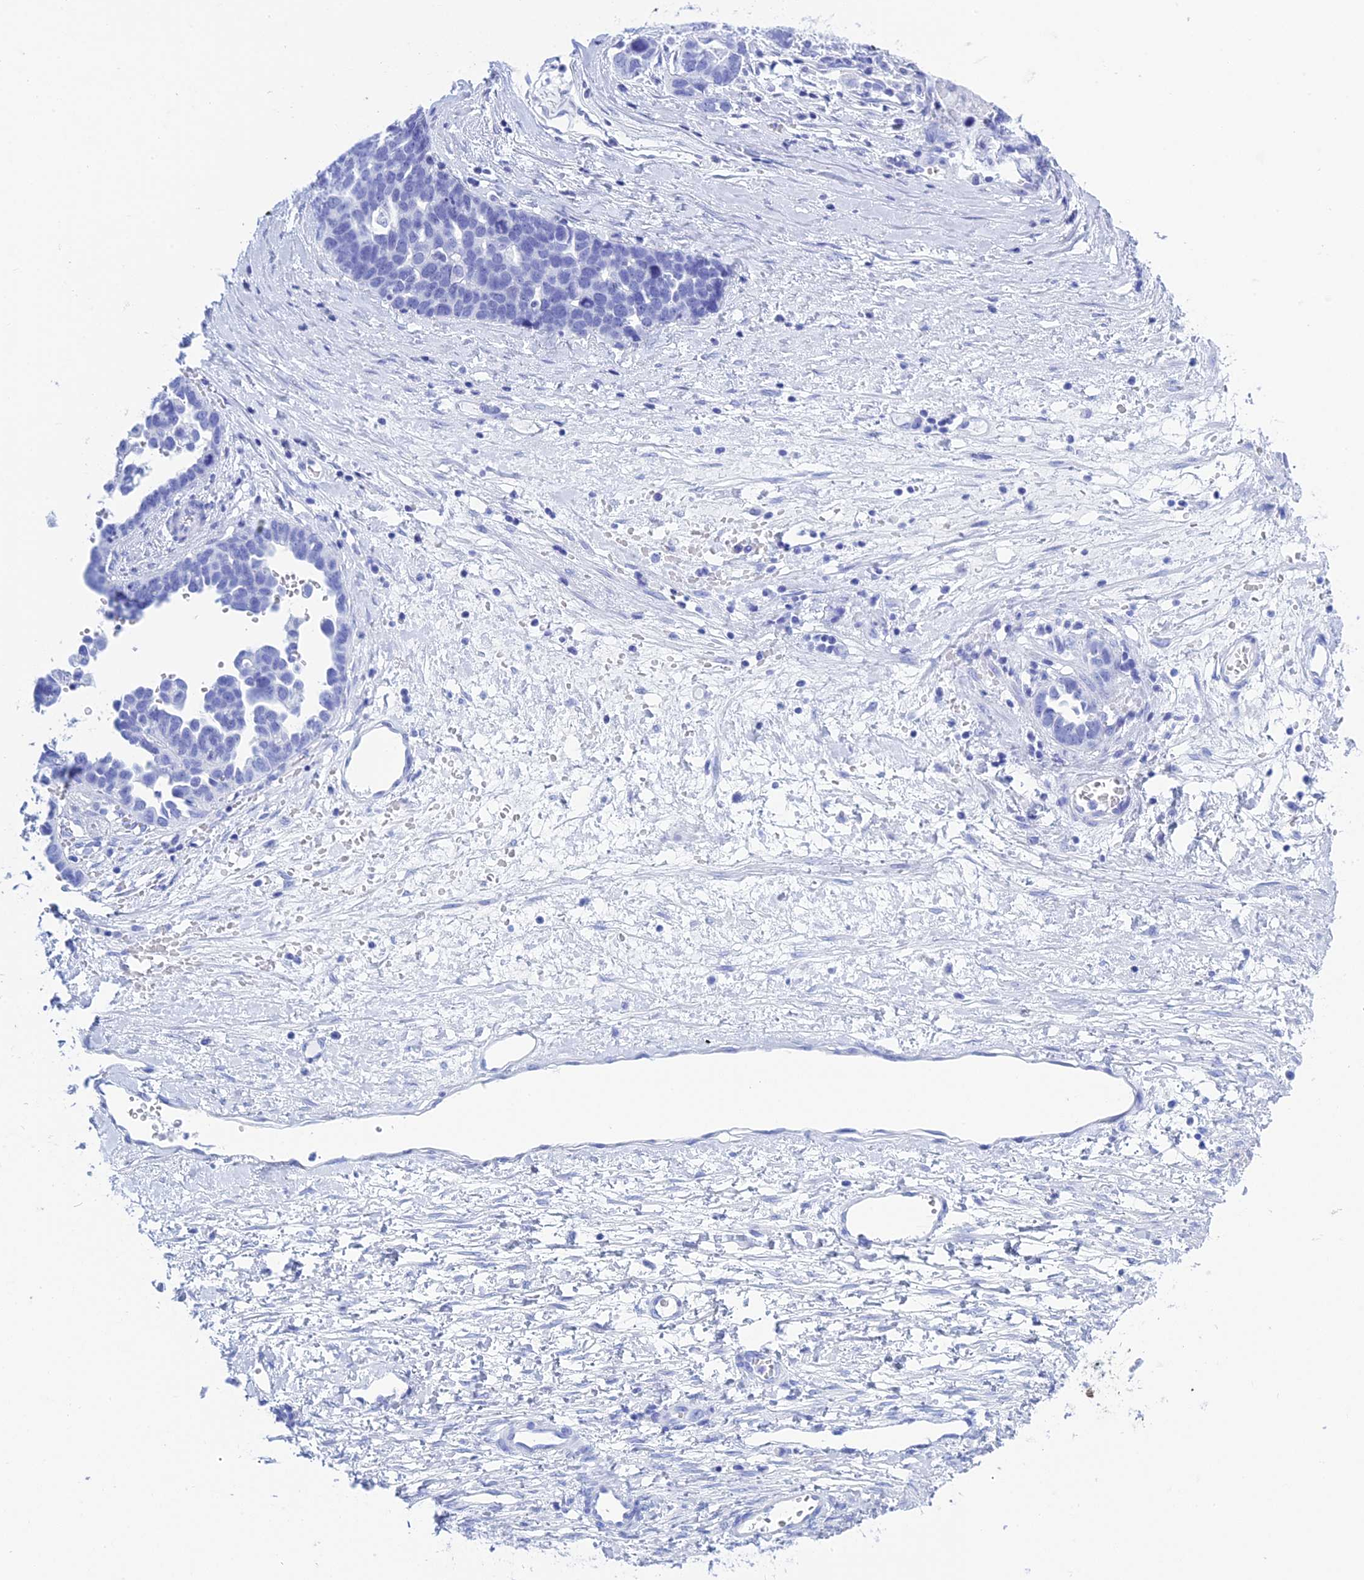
{"staining": {"intensity": "negative", "quantity": "none", "location": "none"}, "tissue": "ovarian cancer", "cell_type": "Tumor cells", "image_type": "cancer", "snomed": [{"axis": "morphology", "description": "Cystadenocarcinoma, serous, NOS"}, {"axis": "topography", "description": "Ovary"}], "caption": "This micrograph is of ovarian cancer stained with IHC to label a protein in brown with the nuclei are counter-stained blue. There is no staining in tumor cells. (DAB immunohistochemistry (IHC) with hematoxylin counter stain).", "gene": "TEX101", "patient": {"sex": "female", "age": 54}}